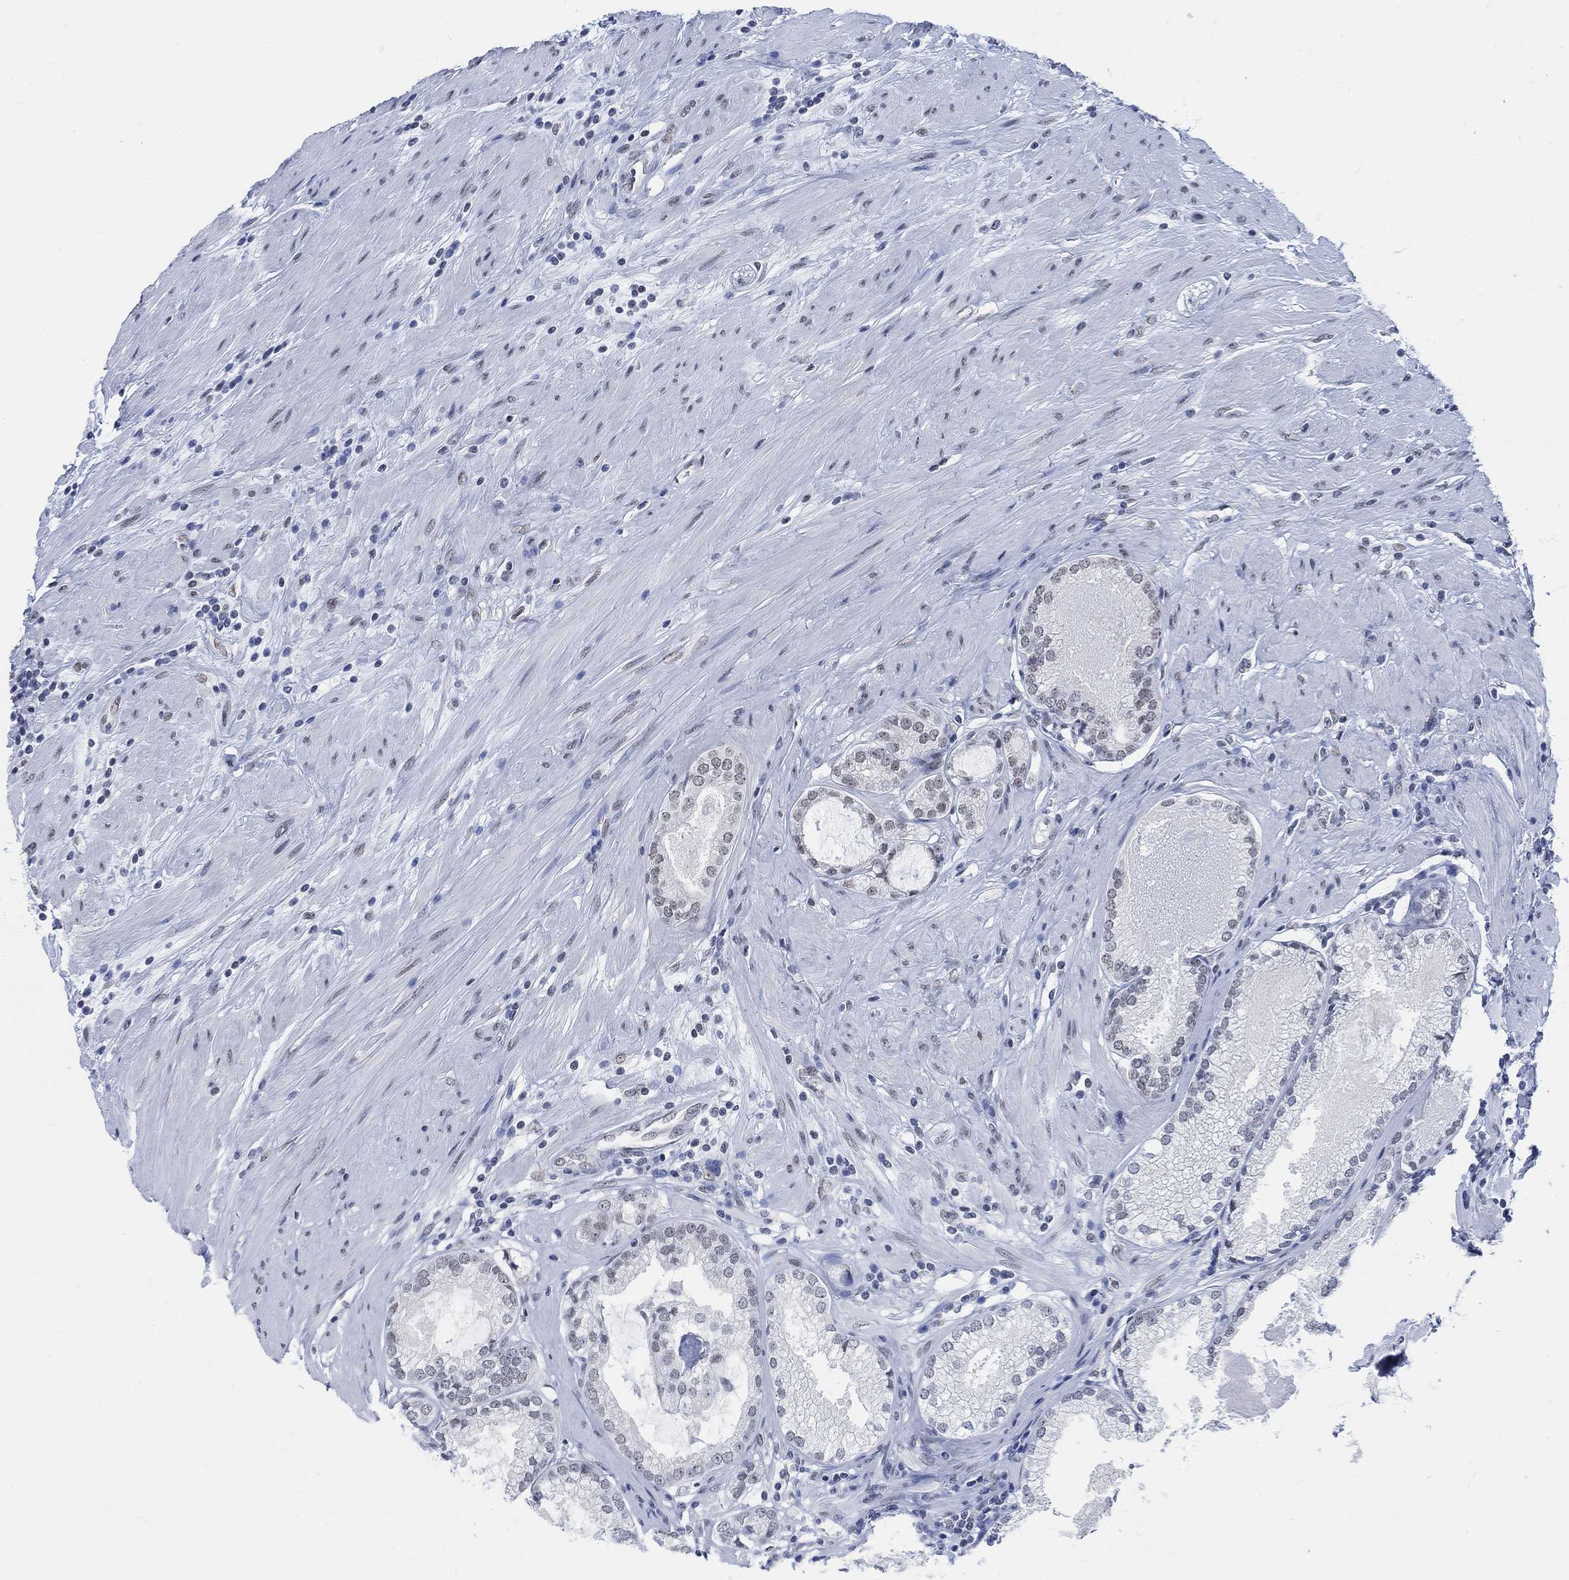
{"staining": {"intensity": "weak", "quantity": "<25%", "location": "nuclear"}, "tissue": "prostate cancer", "cell_type": "Tumor cells", "image_type": "cancer", "snomed": [{"axis": "morphology", "description": "Adenocarcinoma, High grade"}, {"axis": "topography", "description": "Prostate and seminal vesicle, NOS"}], "caption": "Tumor cells are negative for protein expression in human prostate high-grade adenocarcinoma.", "gene": "PURG", "patient": {"sex": "male", "age": 62}}